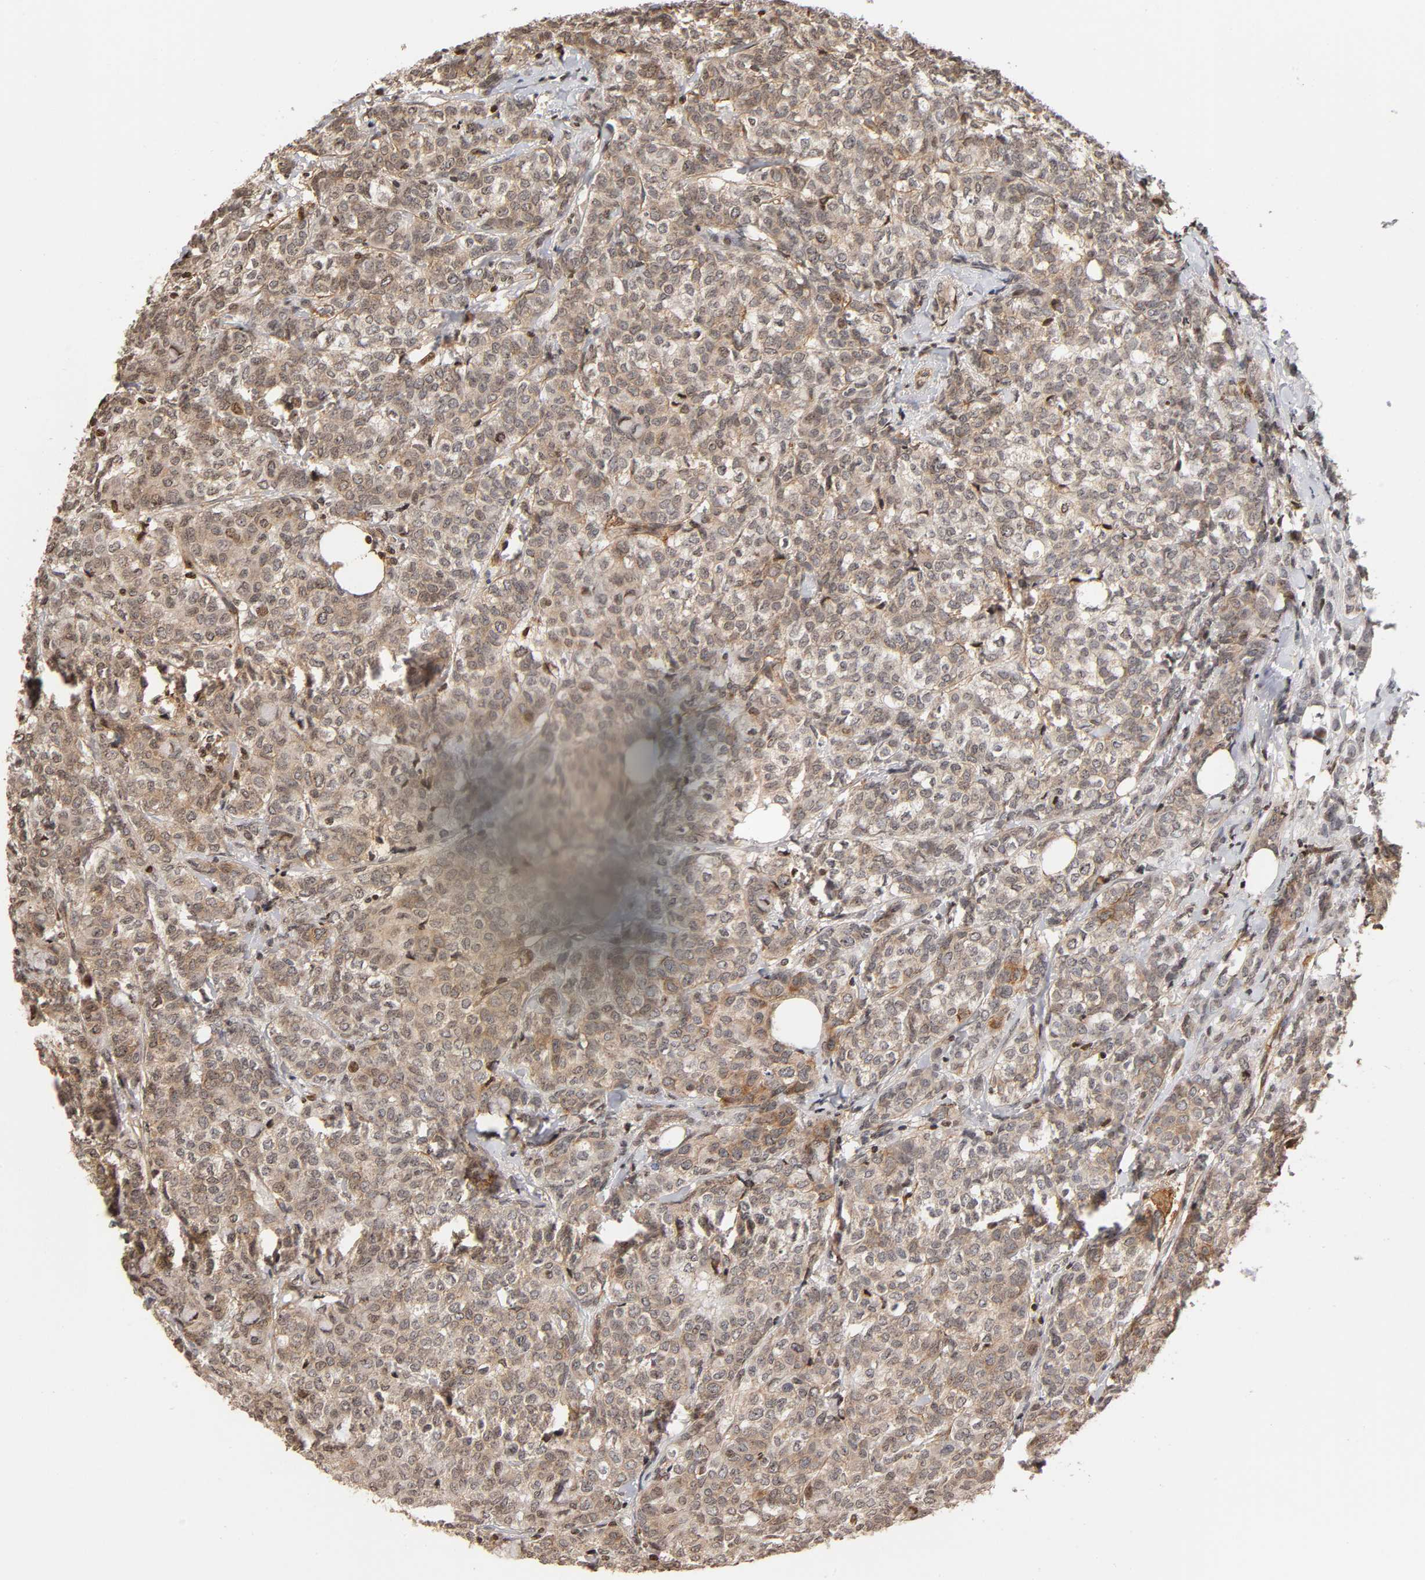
{"staining": {"intensity": "weak", "quantity": ">75%", "location": "cytoplasmic/membranous"}, "tissue": "breast cancer", "cell_type": "Tumor cells", "image_type": "cancer", "snomed": [{"axis": "morphology", "description": "Lobular carcinoma"}, {"axis": "topography", "description": "Breast"}], "caption": "Immunohistochemistry (IHC) staining of breast lobular carcinoma, which reveals low levels of weak cytoplasmic/membranous staining in about >75% of tumor cells indicating weak cytoplasmic/membranous protein positivity. The staining was performed using DAB (3,3'-diaminobenzidine) (brown) for protein detection and nuclei were counterstained in hematoxylin (blue).", "gene": "ITGAV", "patient": {"sex": "female", "age": 60}}